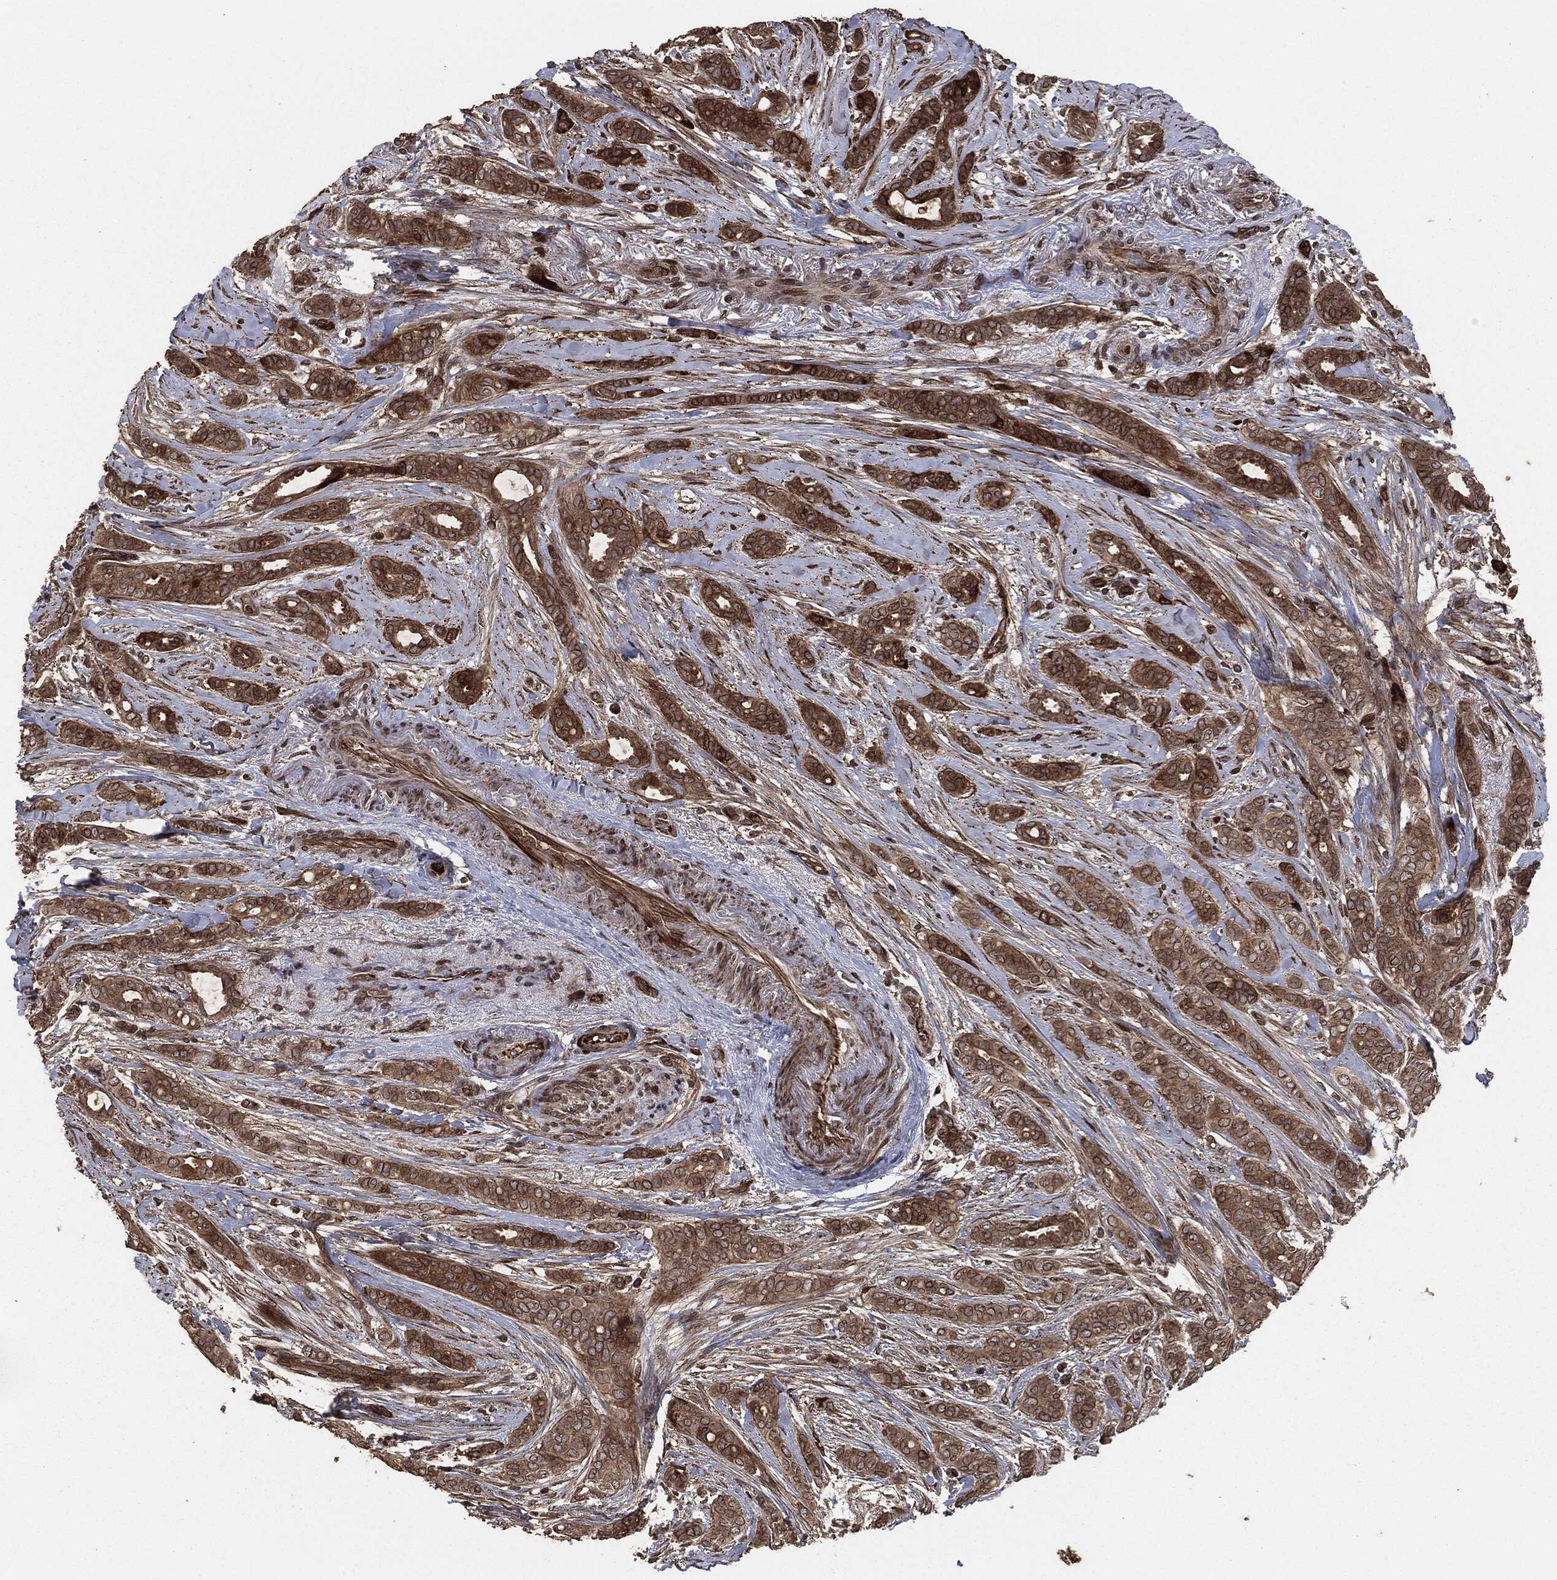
{"staining": {"intensity": "moderate", "quantity": ">75%", "location": "cytoplasmic/membranous"}, "tissue": "breast cancer", "cell_type": "Tumor cells", "image_type": "cancer", "snomed": [{"axis": "morphology", "description": "Duct carcinoma"}, {"axis": "topography", "description": "Breast"}], "caption": "Protein staining of breast invasive ductal carcinoma tissue reveals moderate cytoplasmic/membranous expression in about >75% of tumor cells.", "gene": "IFIT1", "patient": {"sex": "female", "age": 51}}